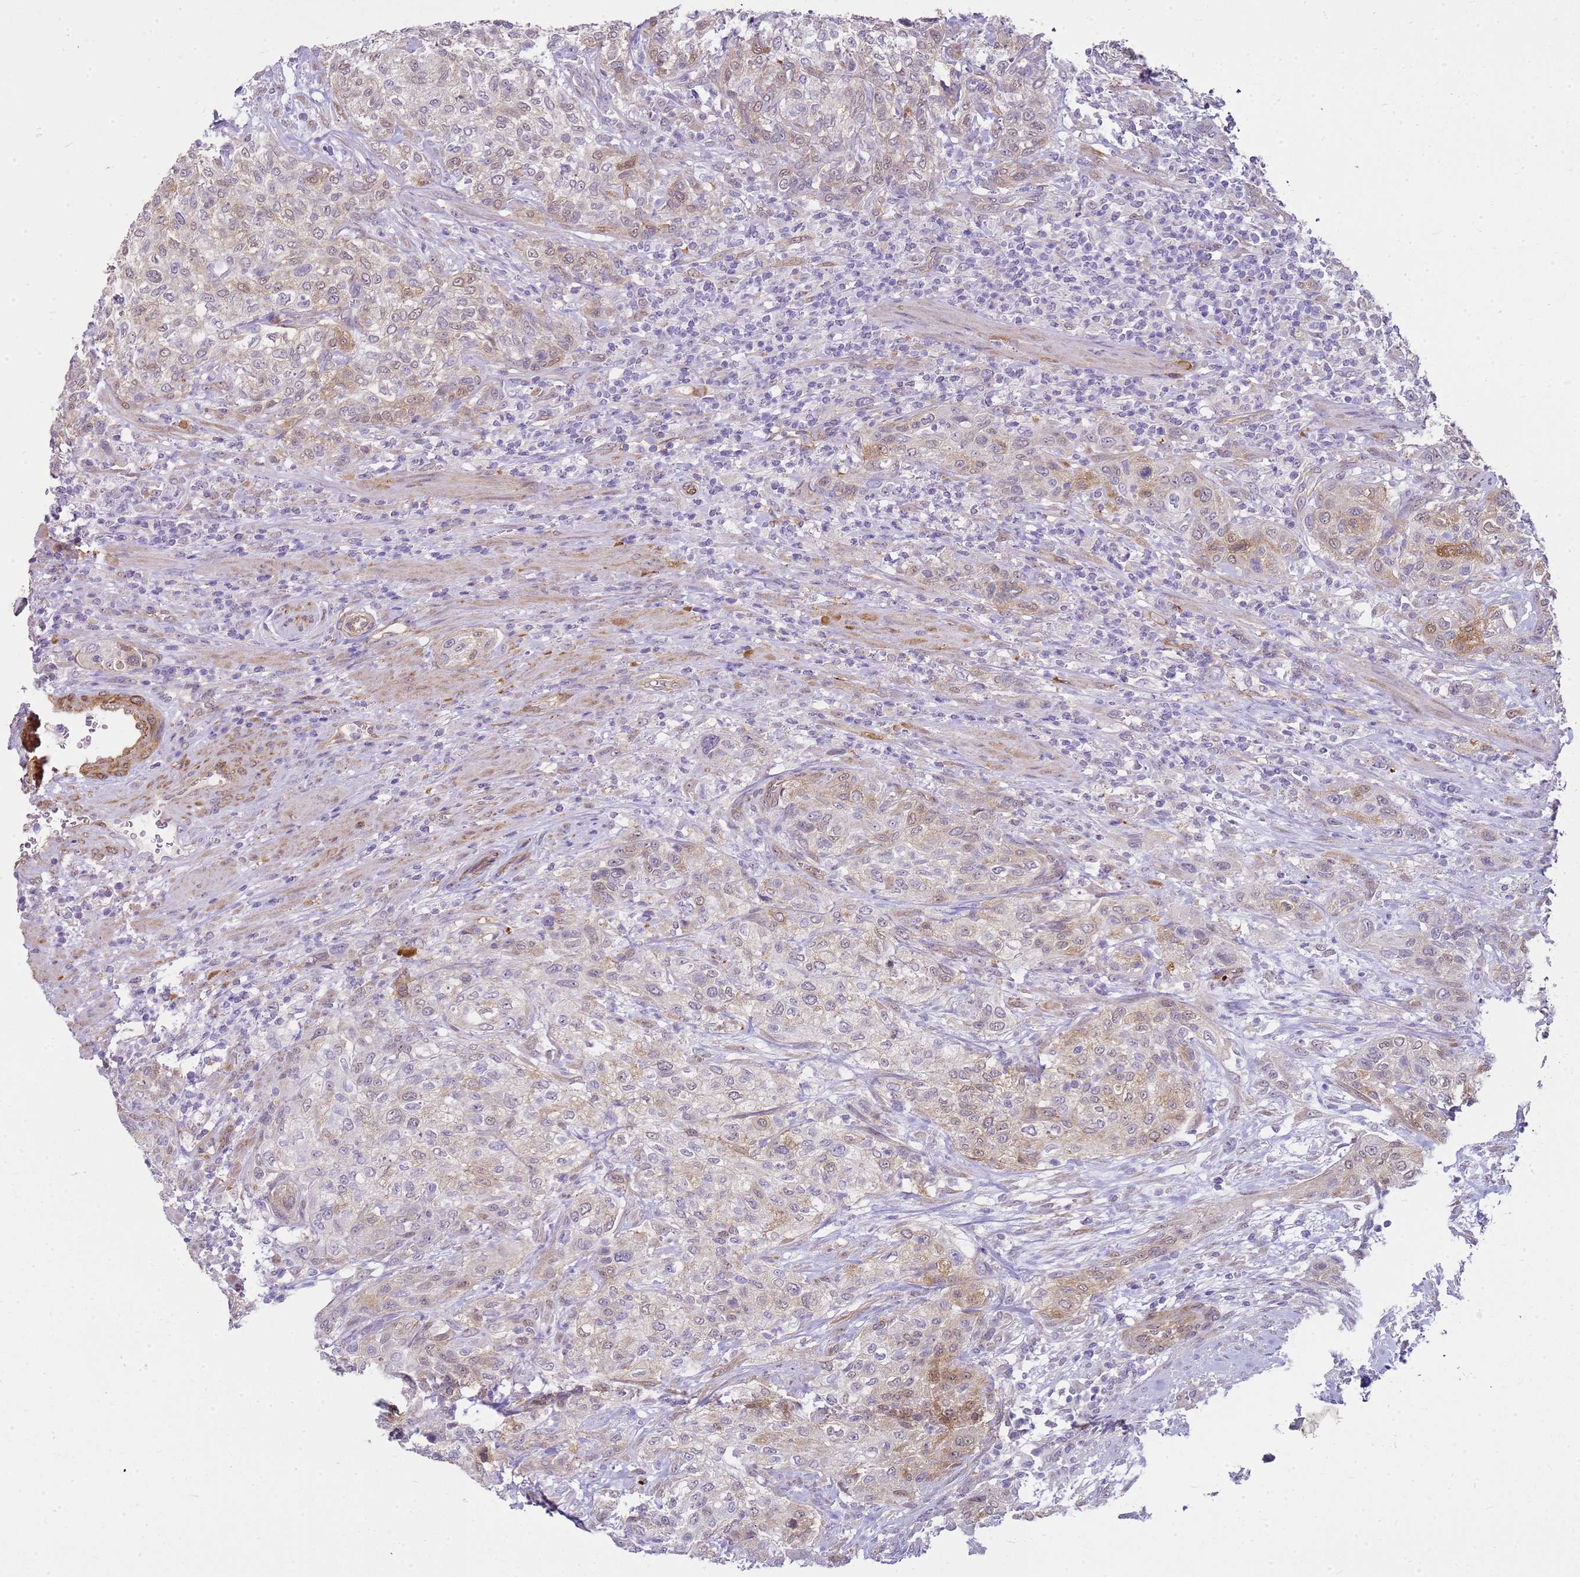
{"staining": {"intensity": "weak", "quantity": "<25%", "location": "cytoplasmic/membranous"}, "tissue": "urothelial cancer", "cell_type": "Tumor cells", "image_type": "cancer", "snomed": [{"axis": "morphology", "description": "Normal tissue, NOS"}, {"axis": "morphology", "description": "Urothelial carcinoma, NOS"}, {"axis": "topography", "description": "Urinary bladder"}, {"axis": "topography", "description": "Peripheral nerve tissue"}], "caption": "There is no significant positivity in tumor cells of transitional cell carcinoma.", "gene": "HSPB1", "patient": {"sex": "male", "age": 35}}